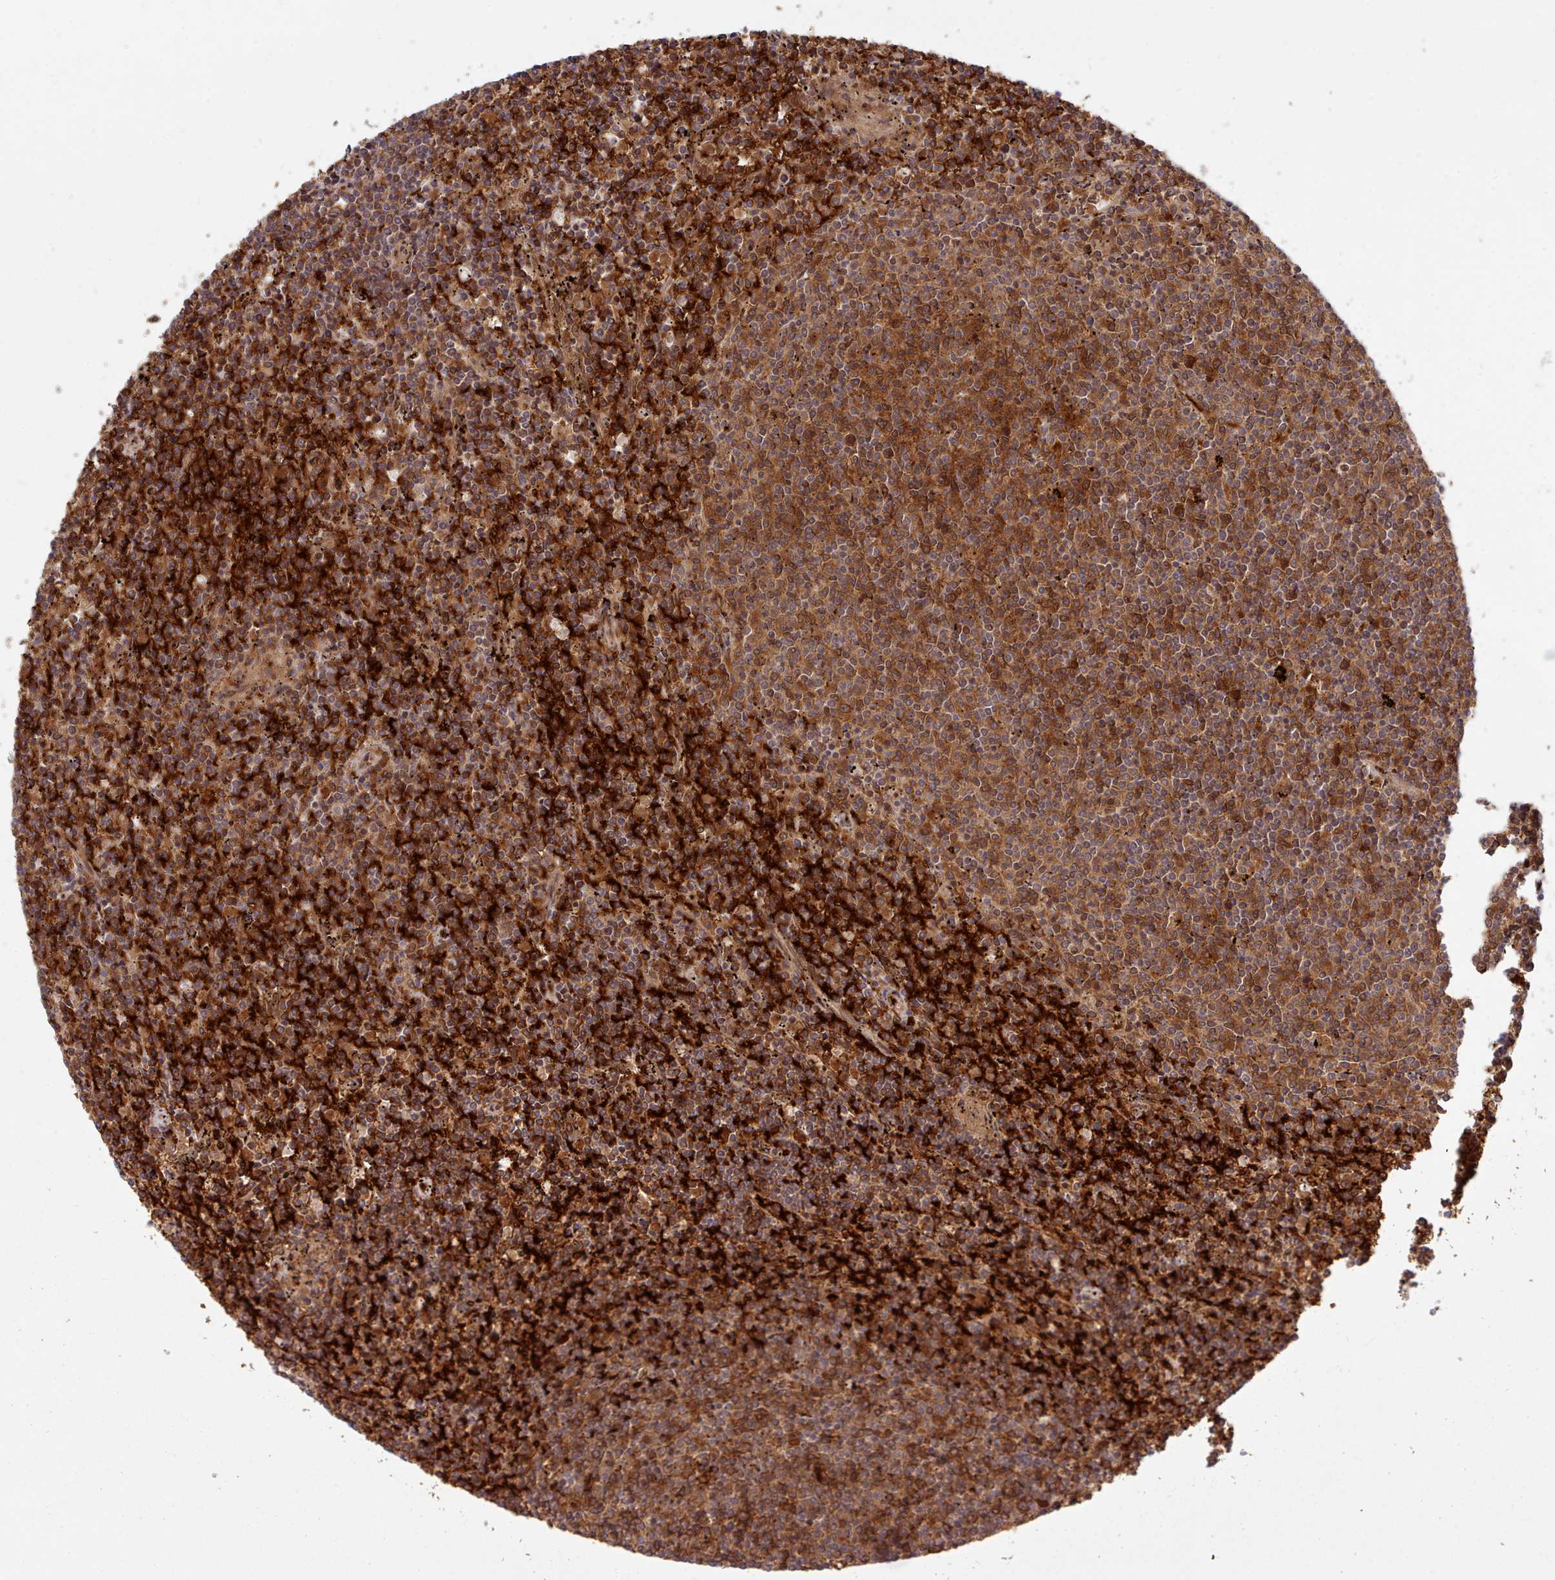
{"staining": {"intensity": "strong", "quantity": ">75%", "location": "cytoplasmic/membranous"}, "tissue": "lymphoma", "cell_type": "Tumor cells", "image_type": "cancer", "snomed": [{"axis": "morphology", "description": "Malignant lymphoma, non-Hodgkin's type, Low grade"}, {"axis": "topography", "description": "Spleen"}], "caption": "An immunohistochemistry (IHC) histopathology image of neoplastic tissue is shown. Protein staining in brown highlights strong cytoplasmic/membranous positivity in lymphoma within tumor cells.", "gene": "UBE2G1", "patient": {"sex": "female", "age": 50}}